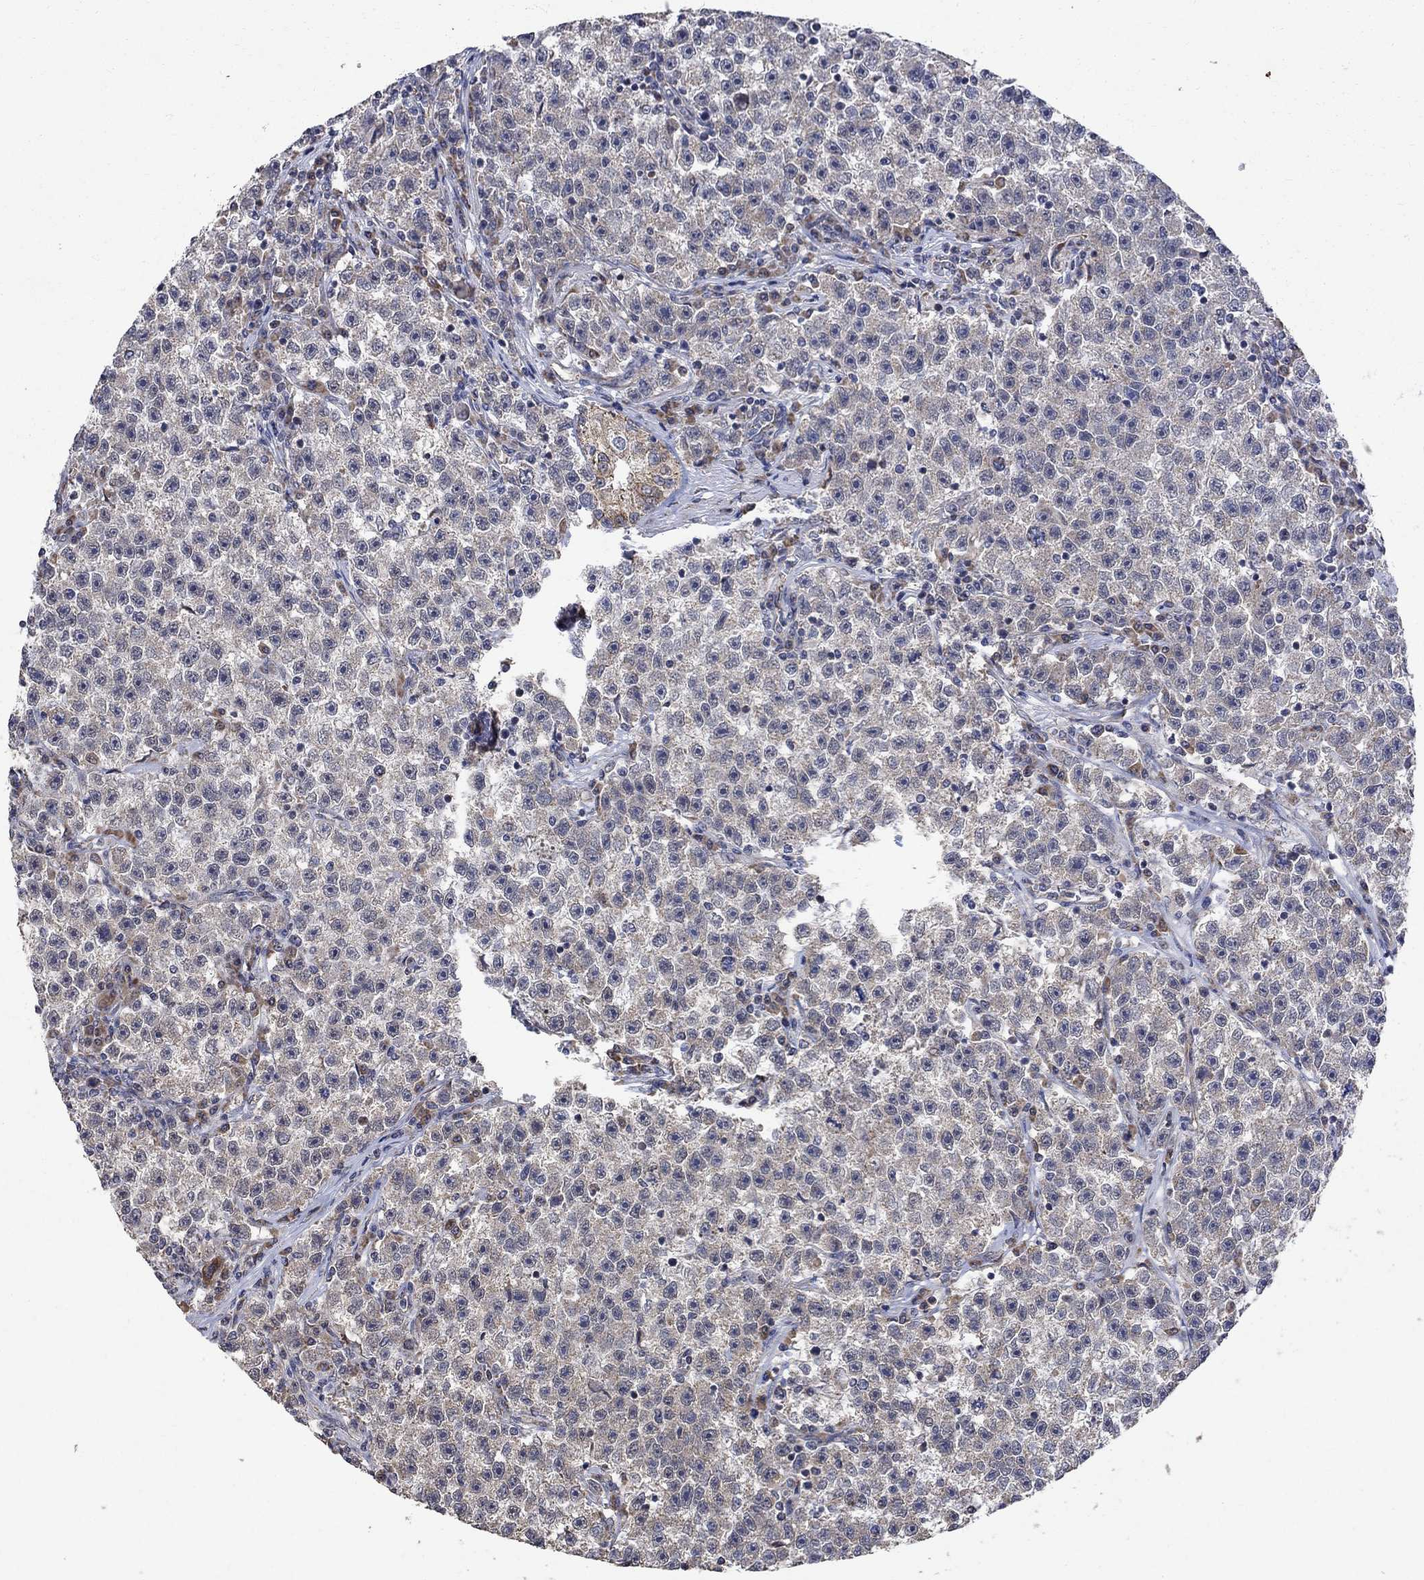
{"staining": {"intensity": "negative", "quantity": "none", "location": "none"}, "tissue": "testis cancer", "cell_type": "Tumor cells", "image_type": "cancer", "snomed": [{"axis": "morphology", "description": "Seminoma, NOS"}, {"axis": "topography", "description": "Testis"}], "caption": "The photomicrograph shows no staining of tumor cells in testis seminoma.", "gene": "ANKRA2", "patient": {"sex": "male", "age": 22}}